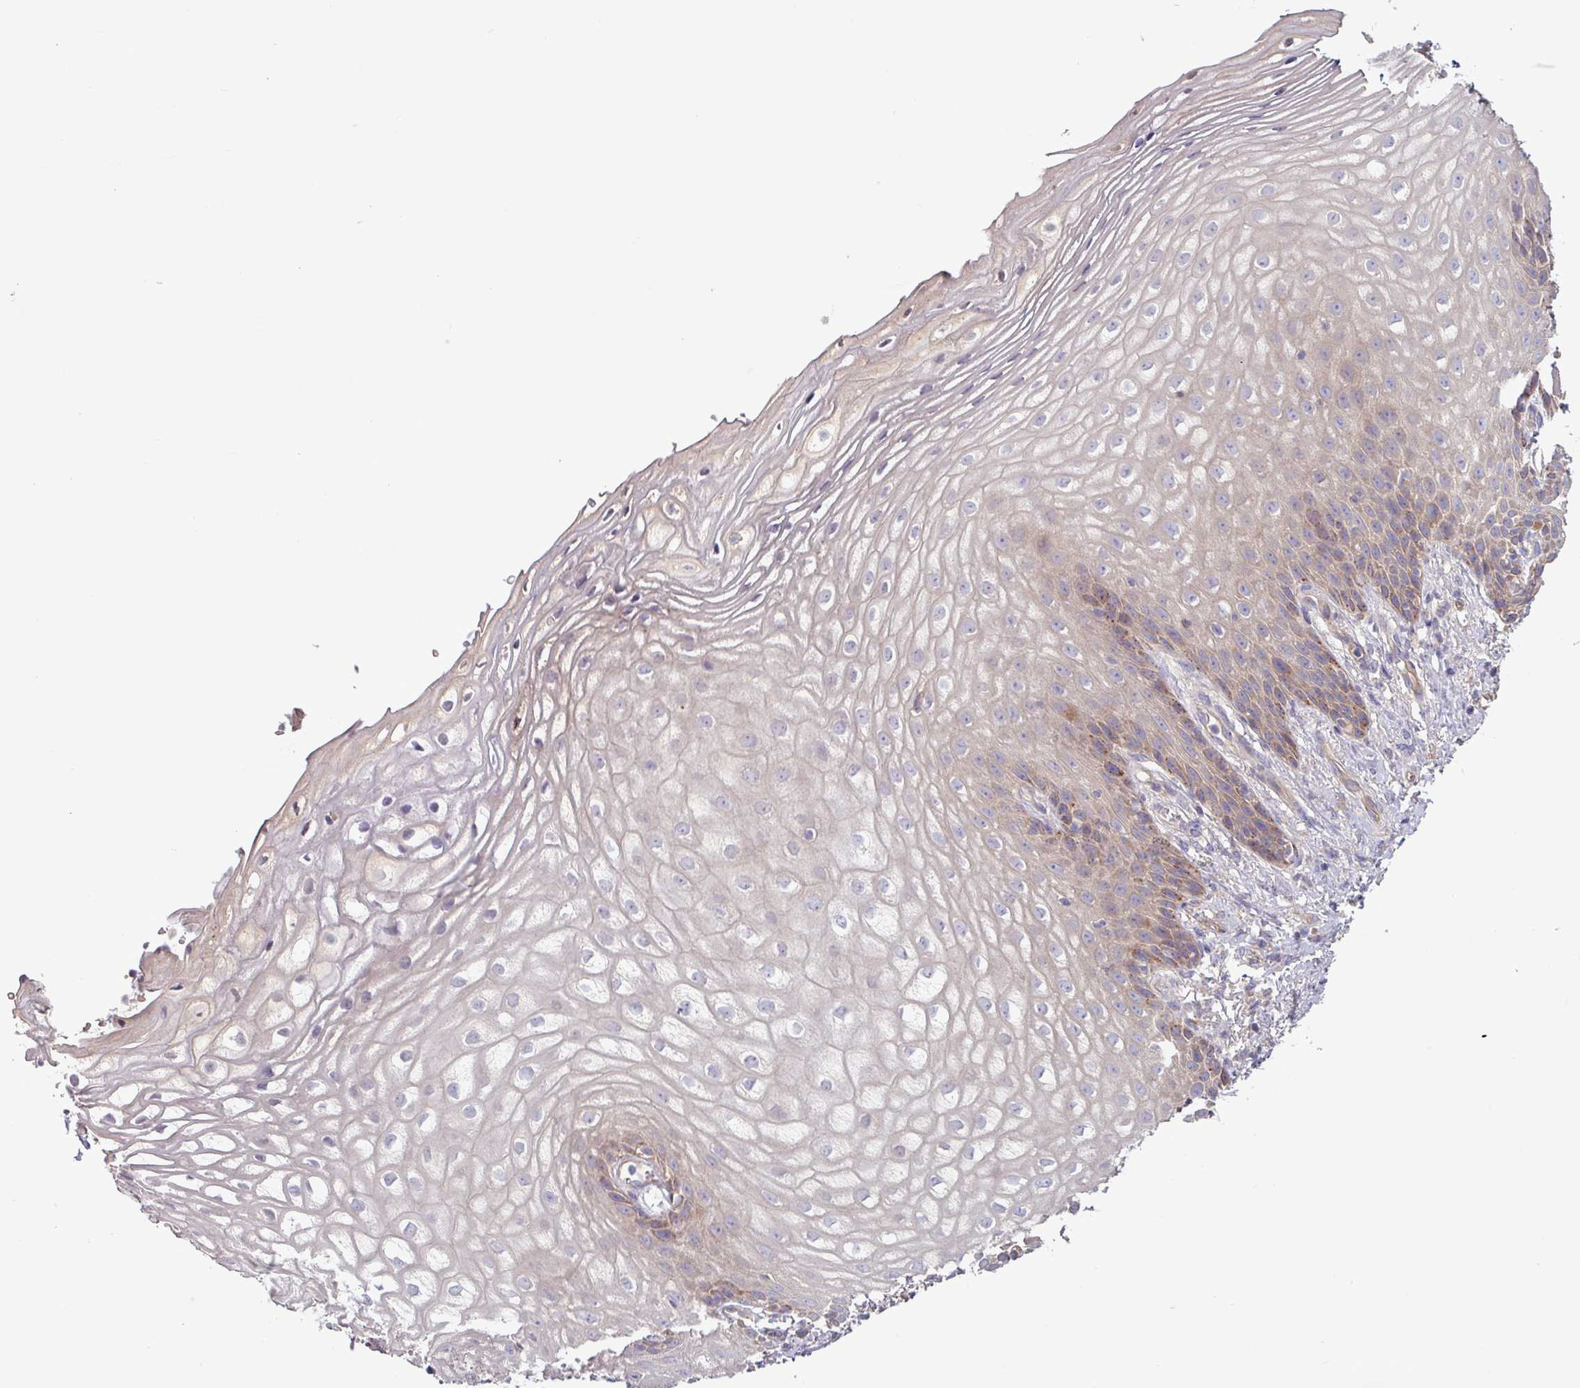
{"staining": {"intensity": "weak", "quantity": "<25%", "location": "cytoplasmic/membranous"}, "tissue": "vagina", "cell_type": "Squamous epithelial cells", "image_type": "normal", "snomed": [{"axis": "morphology", "description": "Normal tissue, NOS"}, {"axis": "topography", "description": "Vagina"}], "caption": "The image displays no staining of squamous epithelial cells in benign vagina. (Immunohistochemistry, brightfield microscopy, high magnification).", "gene": "PLIN2", "patient": {"sex": "female", "age": 60}}